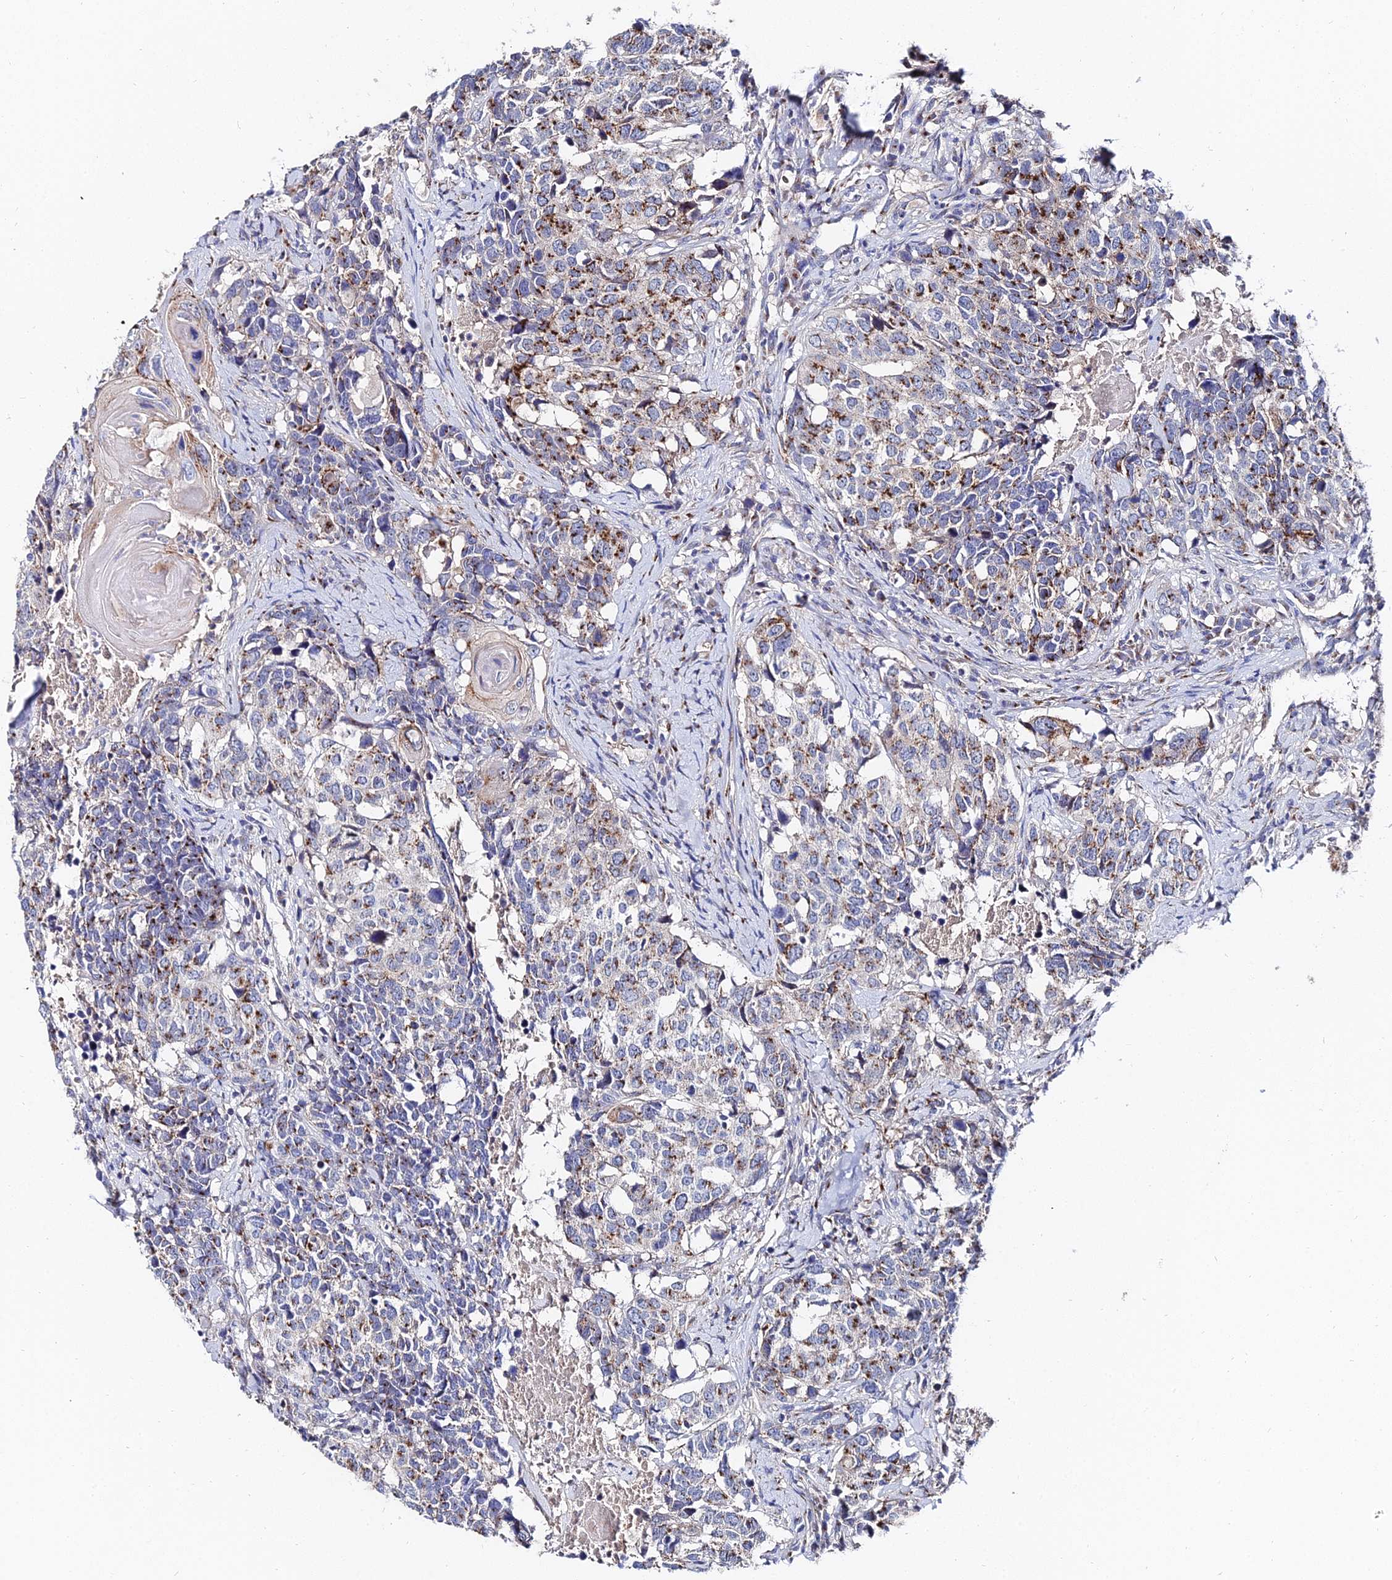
{"staining": {"intensity": "moderate", "quantity": "25%-75%", "location": "cytoplasmic/membranous"}, "tissue": "head and neck cancer", "cell_type": "Tumor cells", "image_type": "cancer", "snomed": [{"axis": "morphology", "description": "Squamous cell carcinoma, NOS"}, {"axis": "topography", "description": "Head-Neck"}], "caption": "This is a micrograph of immunohistochemistry staining of head and neck cancer (squamous cell carcinoma), which shows moderate expression in the cytoplasmic/membranous of tumor cells.", "gene": "BORCS8", "patient": {"sex": "male", "age": 66}}